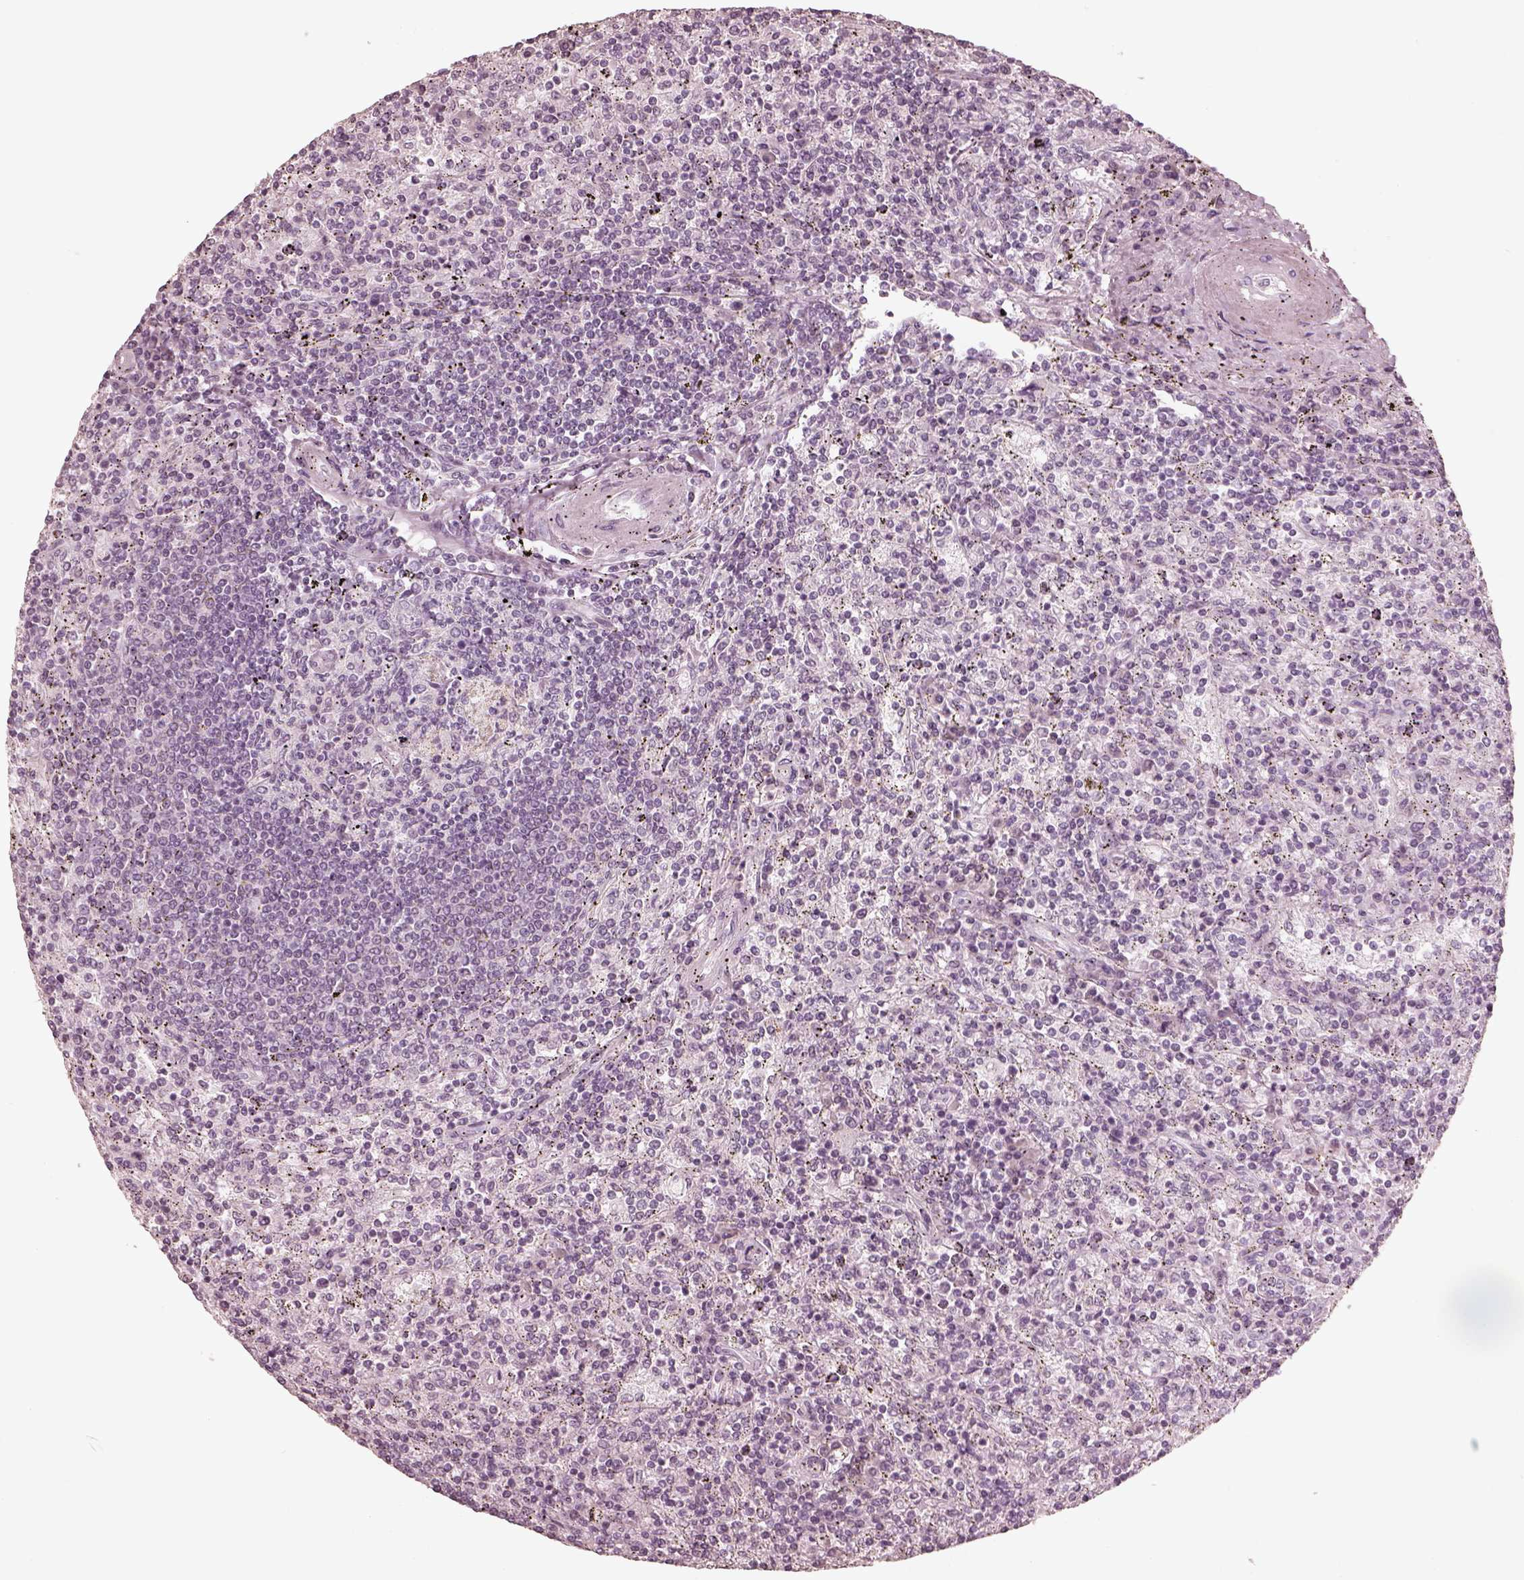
{"staining": {"intensity": "negative", "quantity": "none", "location": "none"}, "tissue": "lymphoma", "cell_type": "Tumor cells", "image_type": "cancer", "snomed": [{"axis": "morphology", "description": "Malignant lymphoma, non-Hodgkin's type, Low grade"}, {"axis": "topography", "description": "Spleen"}], "caption": "The photomicrograph reveals no significant expression in tumor cells of malignant lymphoma, non-Hodgkin's type (low-grade).", "gene": "CALR3", "patient": {"sex": "male", "age": 62}}